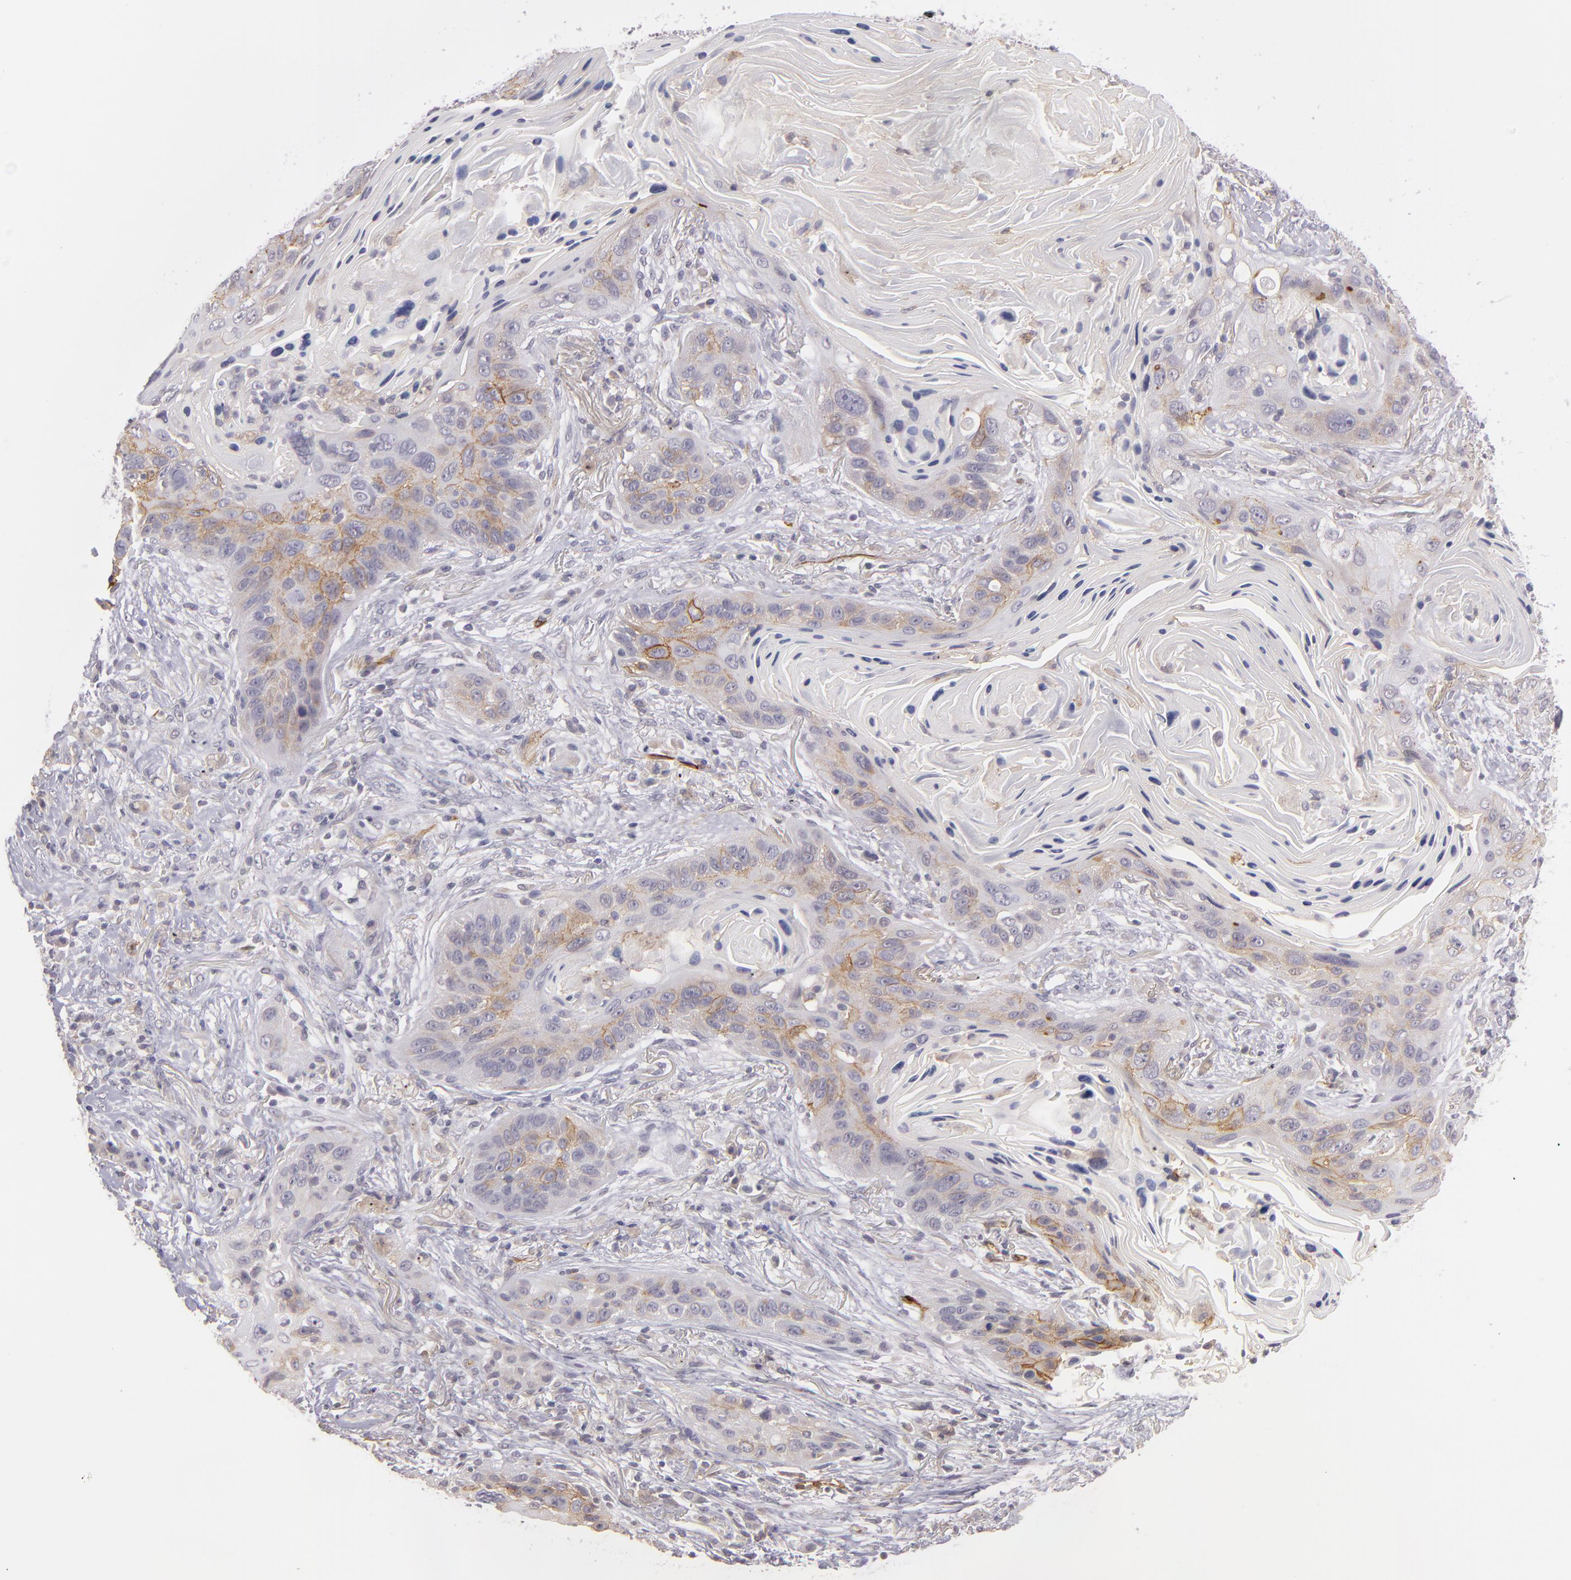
{"staining": {"intensity": "moderate", "quantity": "25%-75%", "location": "cytoplasmic/membranous"}, "tissue": "lung cancer", "cell_type": "Tumor cells", "image_type": "cancer", "snomed": [{"axis": "morphology", "description": "Squamous cell carcinoma, NOS"}, {"axis": "topography", "description": "Lung"}], "caption": "The photomicrograph exhibits a brown stain indicating the presence of a protein in the cytoplasmic/membranous of tumor cells in lung cancer (squamous cell carcinoma).", "gene": "THBD", "patient": {"sex": "female", "age": 67}}